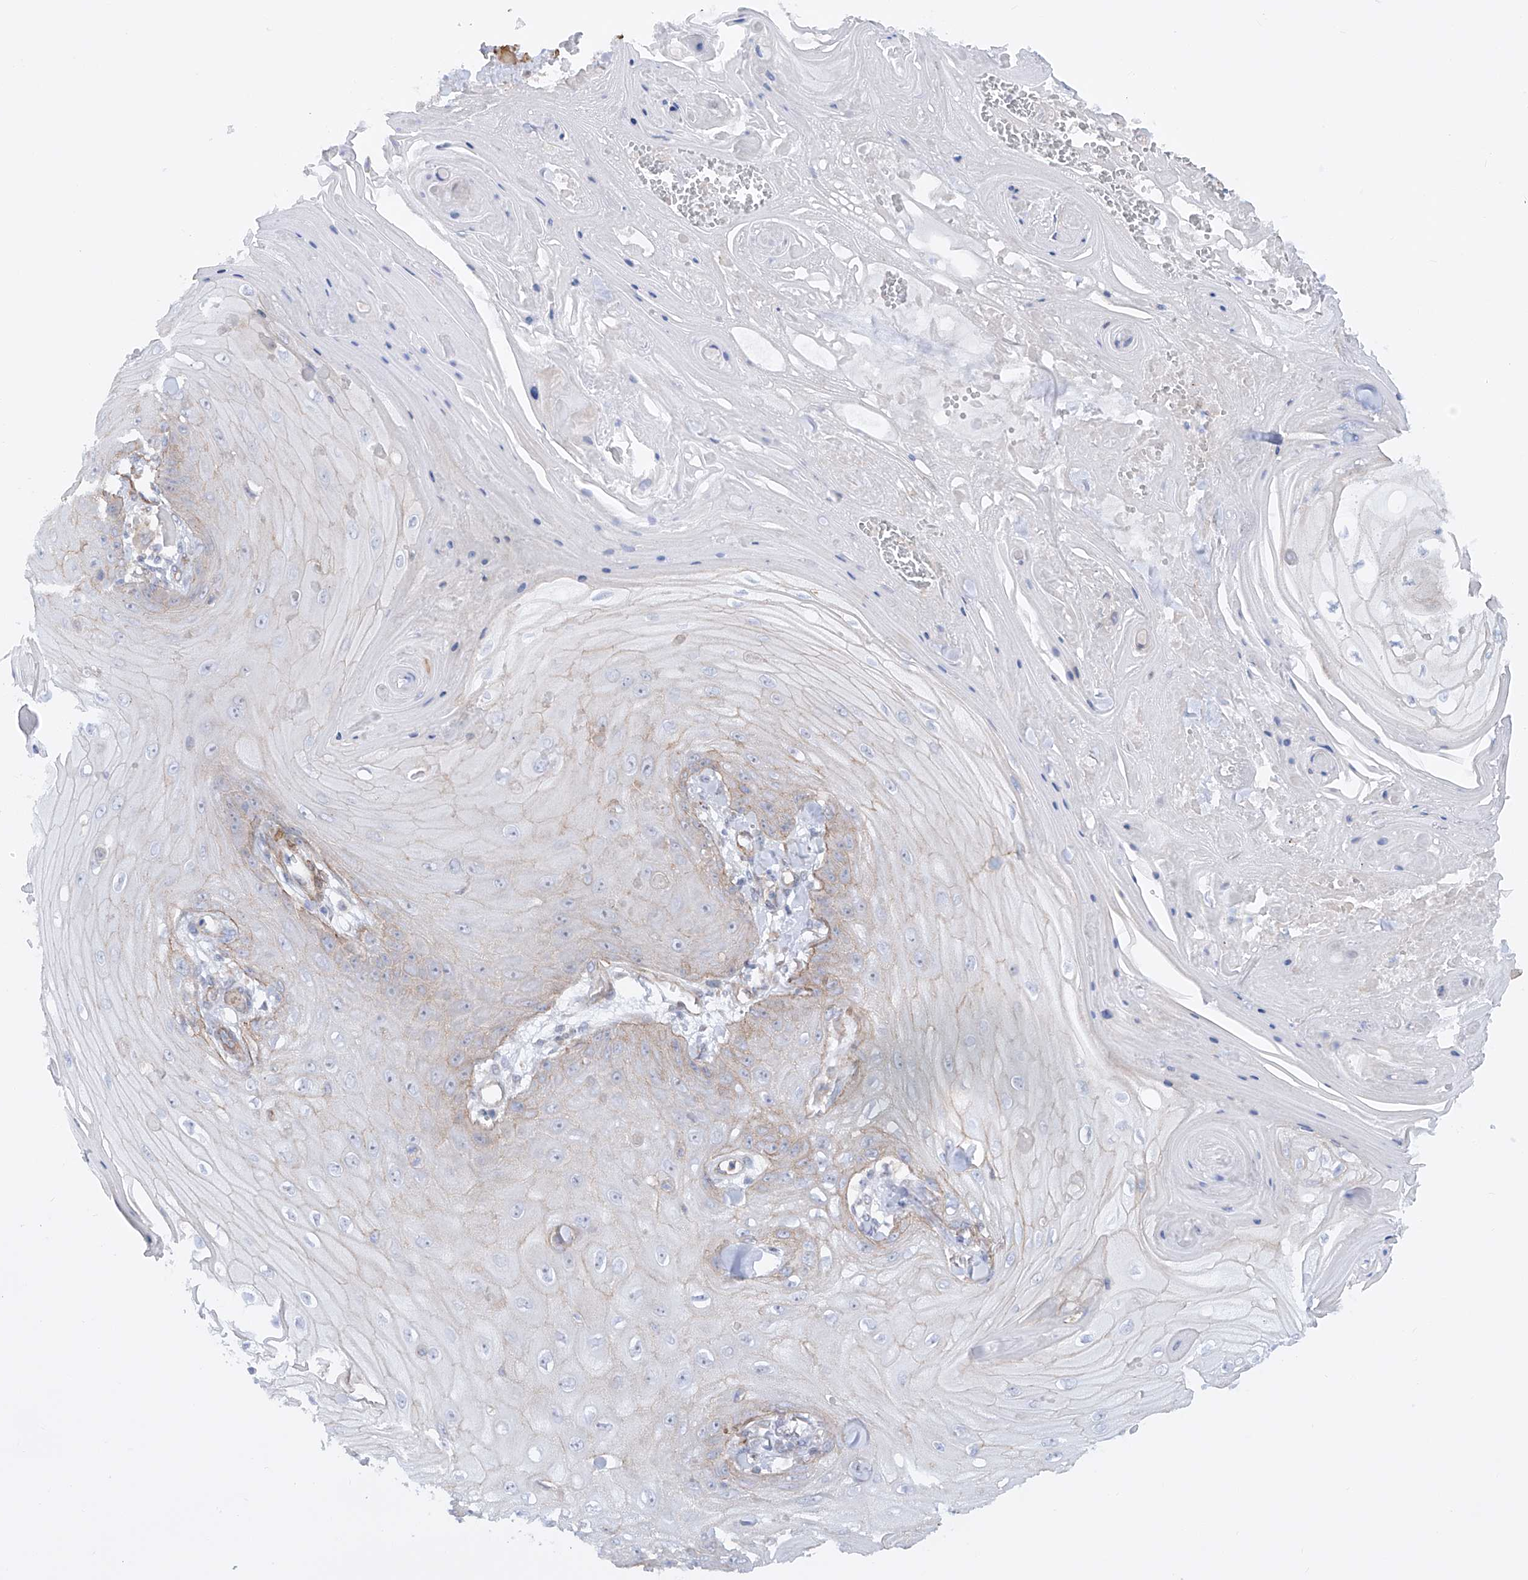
{"staining": {"intensity": "weak", "quantity": "<25%", "location": "cytoplasmic/membranous"}, "tissue": "skin cancer", "cell_type": "Tumor cells", "image_type": "cancer", "snomed": [{"axis": "morphology", "description": "Squamous cell carcinoma, NOS"}, {"axis": "topography", "description": "Skin"}], "caption": "A high-resolution histopathology image shows immunohistochemistry (IHC) staining of skin squamous cell carcinoma, which reveals no significant positivity in tumor cells.", "gene": "ZNF490", "patient": {"sex": "male", "age": 74}}